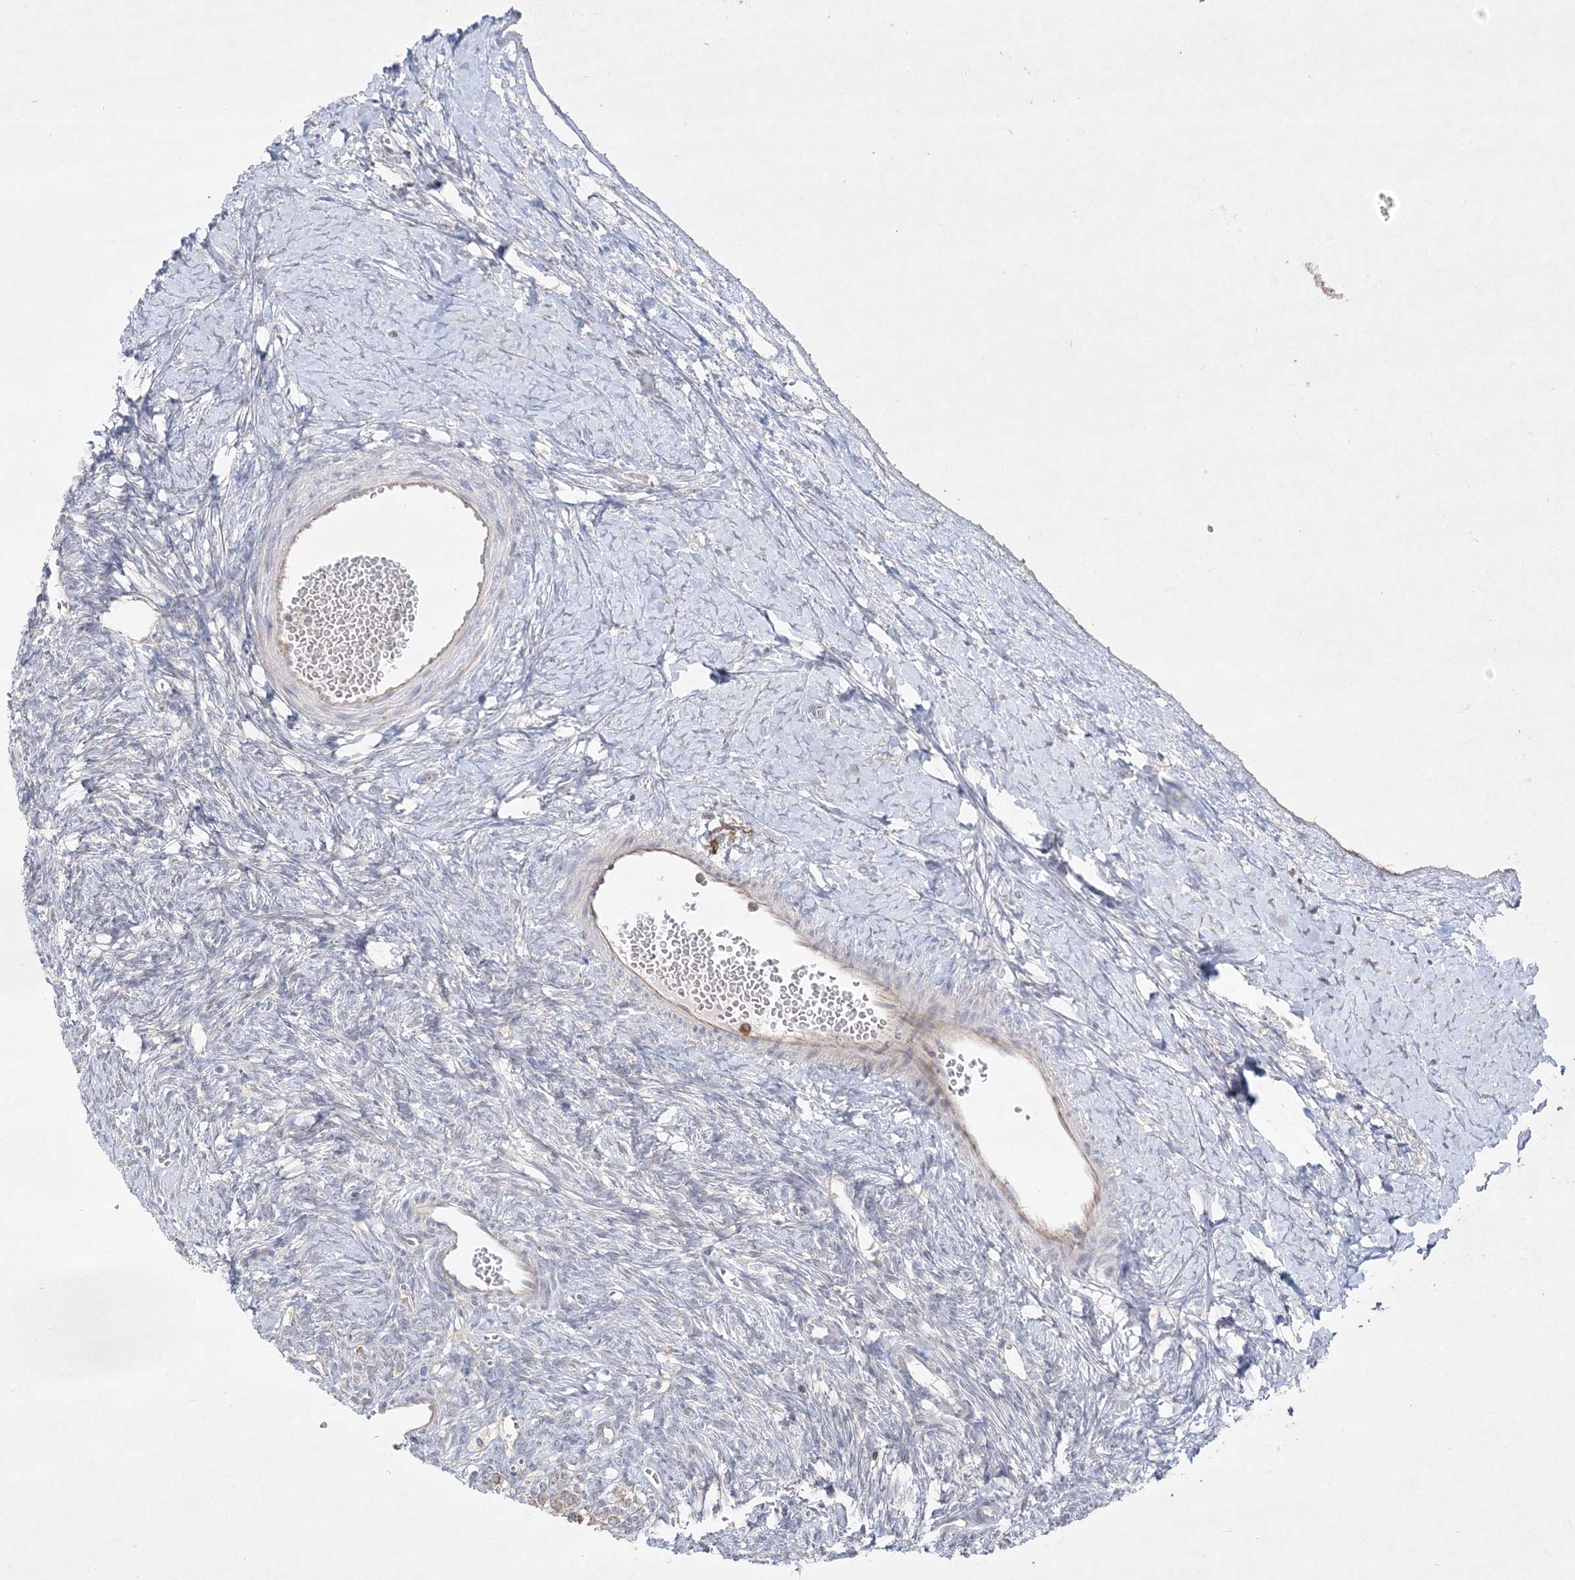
{"staining": {"intensity": "negative", "quantity": "none", "location": "none"}, "tissue": "ovary", "cell_type": "Ovarian stroma cells", "image_type": "normal", "snomed": [{"axis": "morphology", "description": "Normal tissue, NOS"}, {"axis": "morphology", "description": "Developmental malformation"}, {"axis": "topography", "description": "Ovary"}], "caption": "Photomicrograph shows no significant protein positivity in ovarian stroma cells of normal ovary. (DAB immunohistochemistry, high magnification).", "gene": "CLNK", "patient": {"sex": "female", "age": 39}}